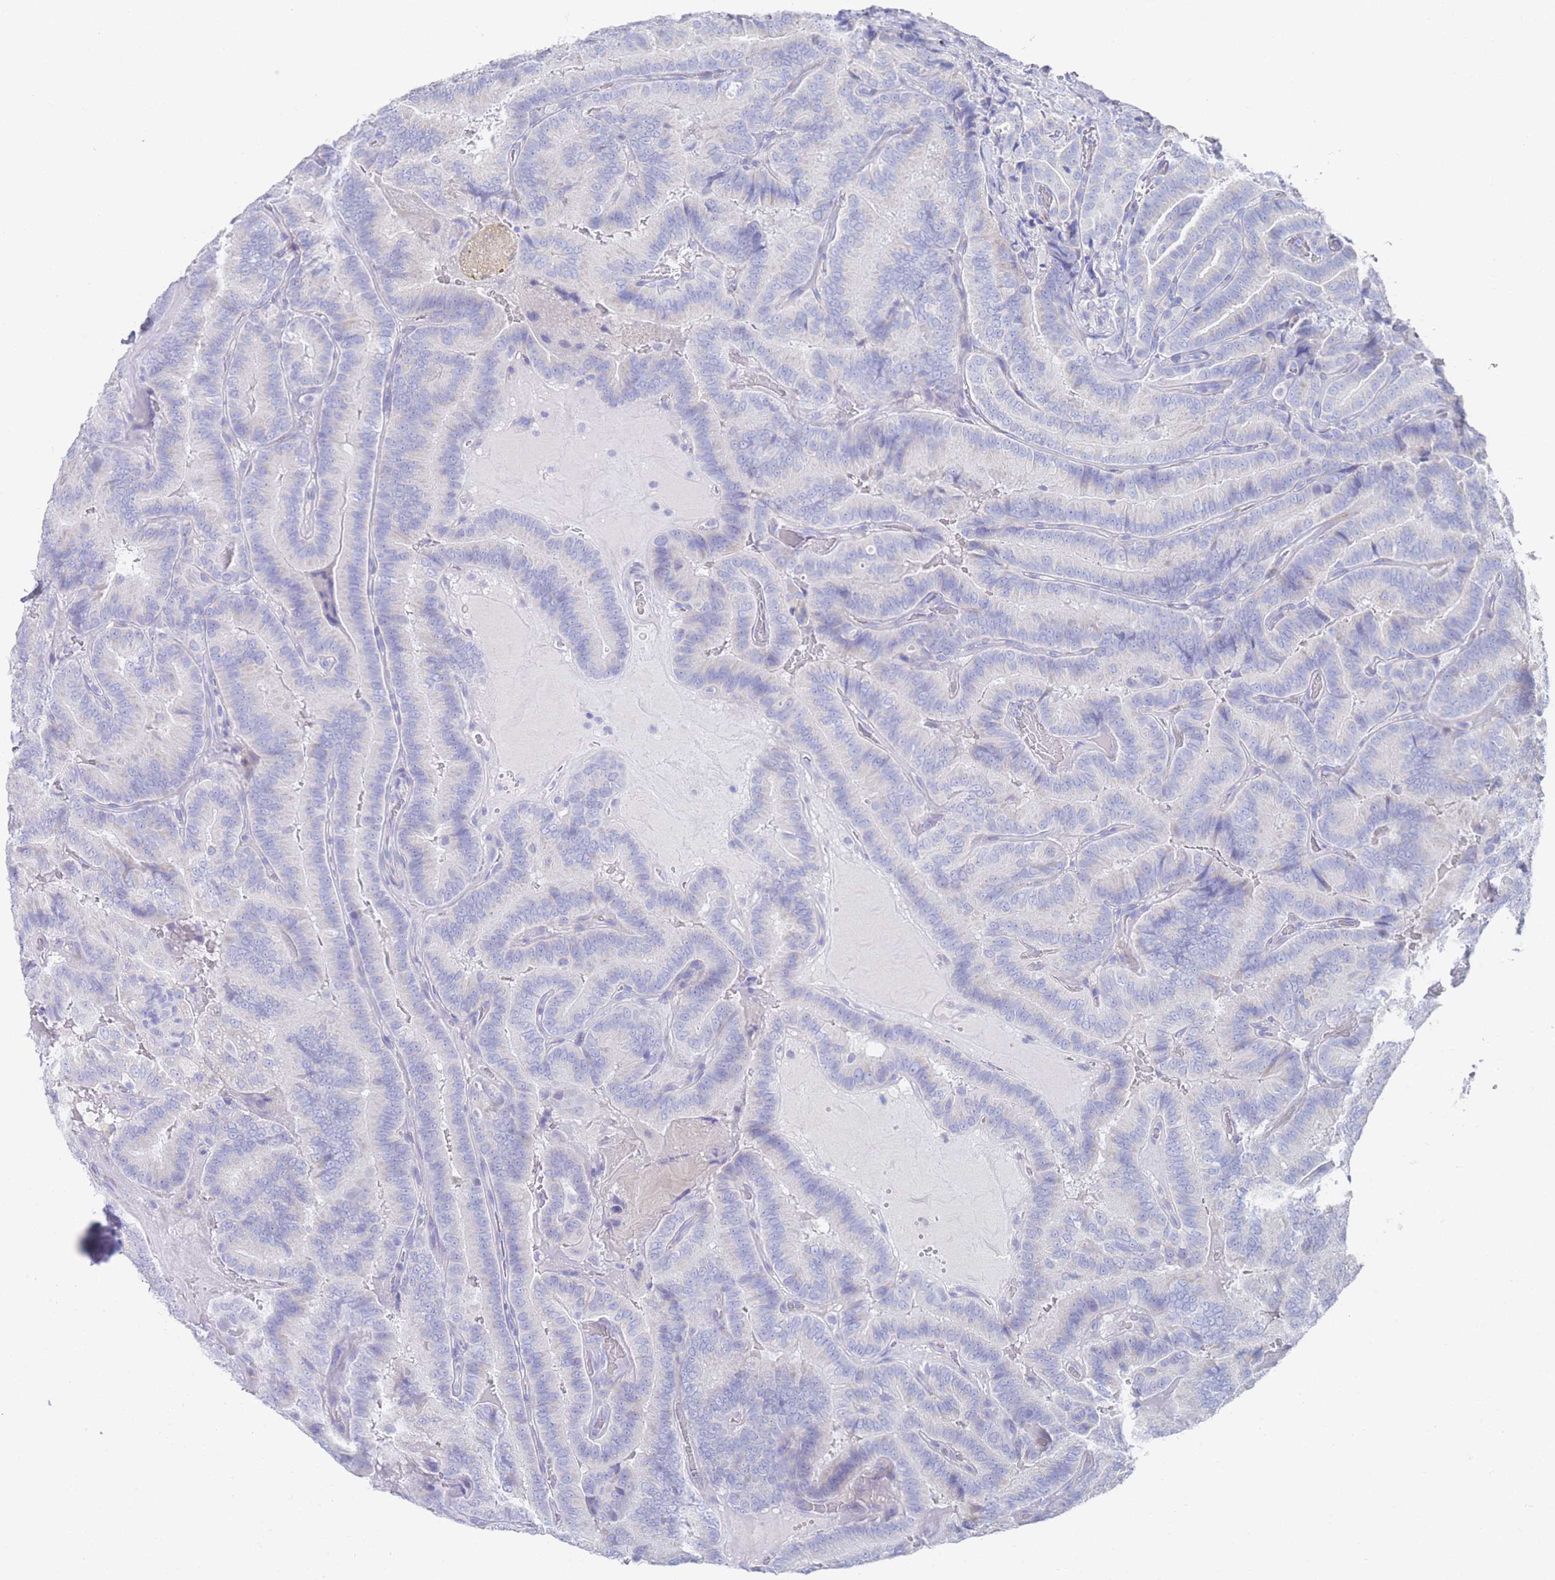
{"staining": {"intensity": "negative", "quantity": "none", "location": "none"}, "tissue": "thyroid cancer", "cell_type": "Tumor cells", "image_type": "cancer", "snomed": [{"axis": "morphology", "description": "Papillary adenocarcinoma, NOS"}, {"axis": "topography", "description": "Thyroid gland"}], "caption": "DAB (3,3'-diaminobenzidine) immunohistochemical staining of thyroid cancer exhibits no significant expression in tumor cells.", "gene": "LRRC37A", "patient": {"sex": "male", "age": 61}}